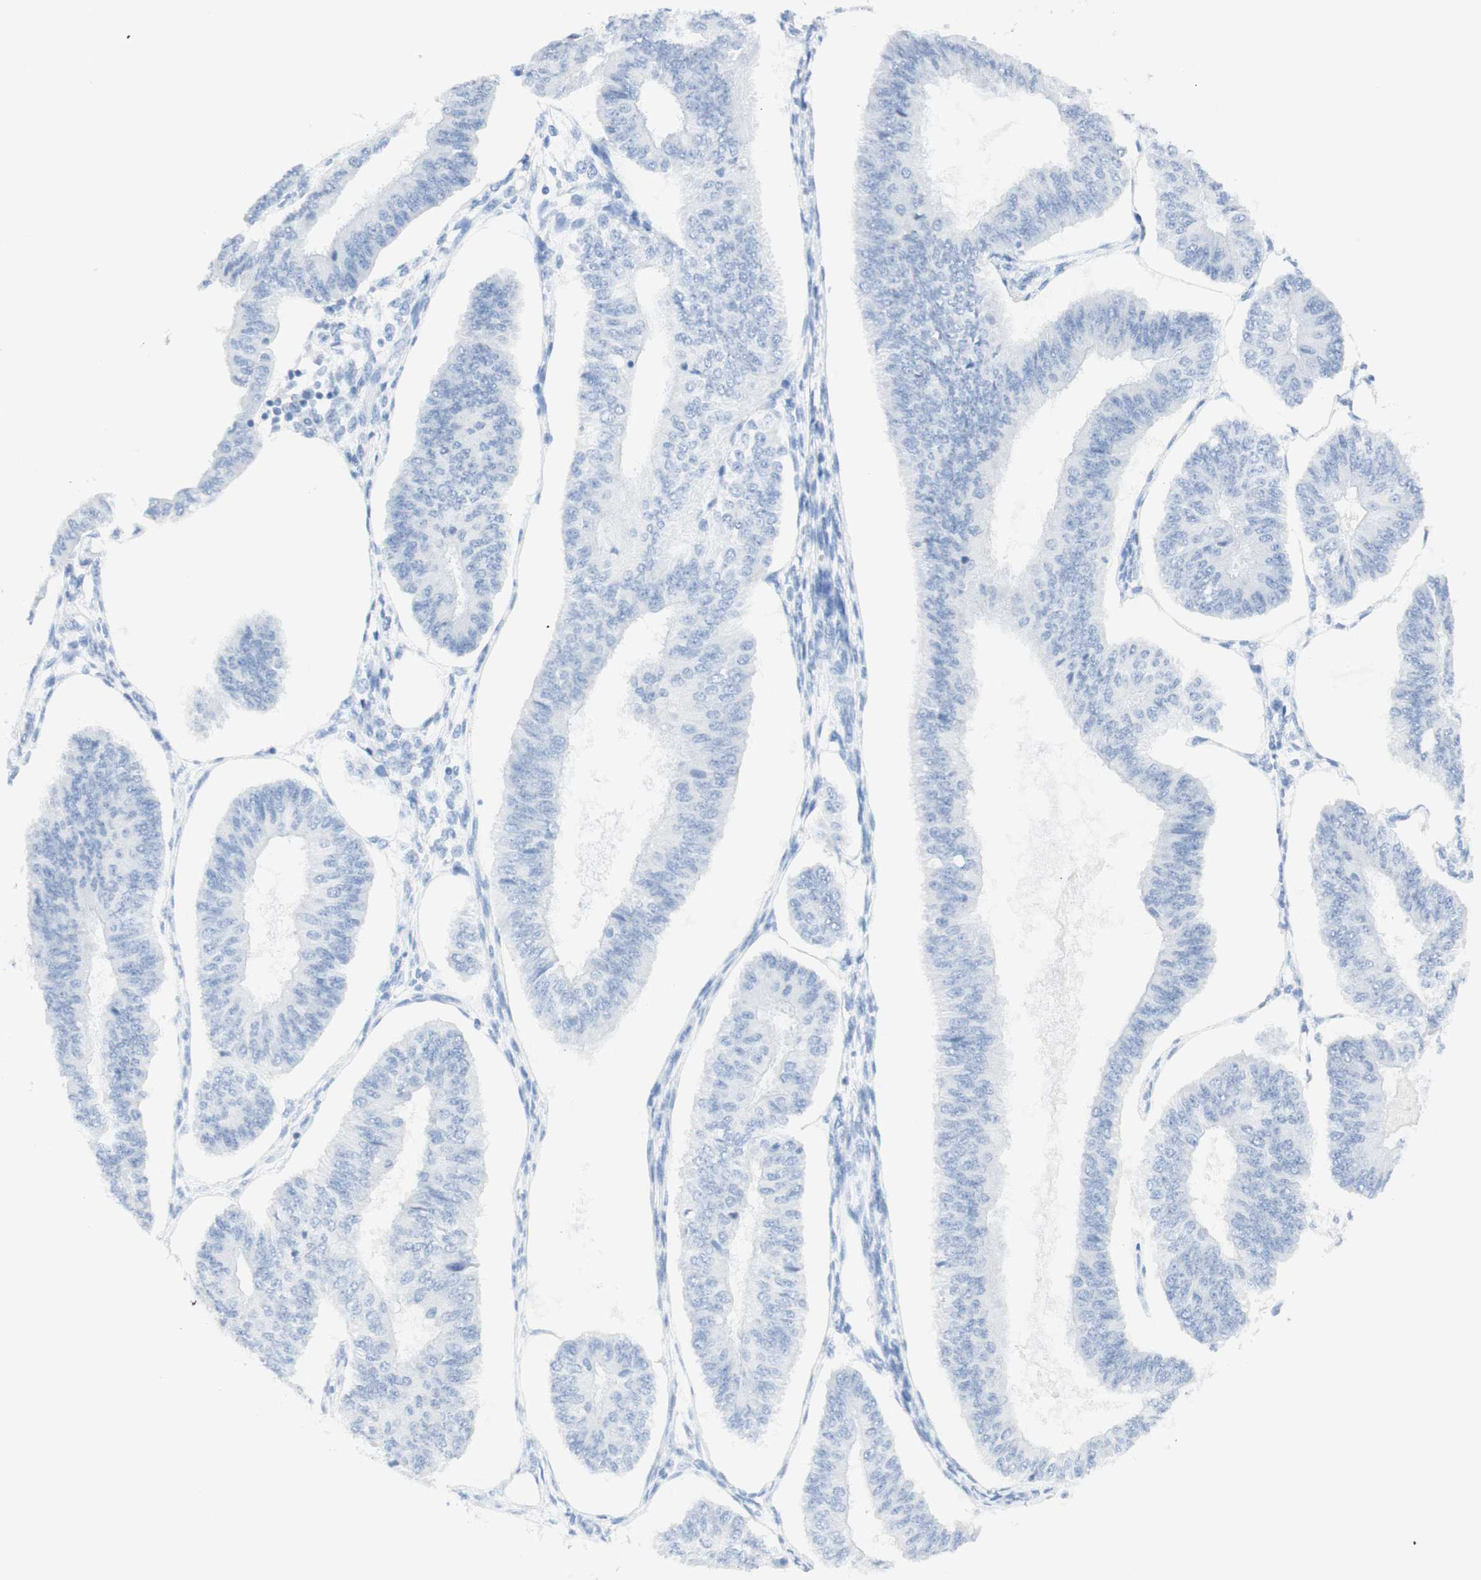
{"staining": {"intensity": "negative", "quantity": "none", "location": "none"}, "tissue": "endometrial cancer", "cell_type": "Tumor cells", "image_type": "cancer", "snomed": [{"axis": "morphology", "description": "Adenocarcinoma, NOS"}, {"axis": "topography", "description": "Endometrium"}], "caption": "This histopathology image is of adenocarcinoma (endometrial) stained with IHC to label a protein in brown with the nuclei are counter-stained blue. There is no staining in tumor cells.", "gene": "TPO", "patient": {"sex": "female", "age": 58}}